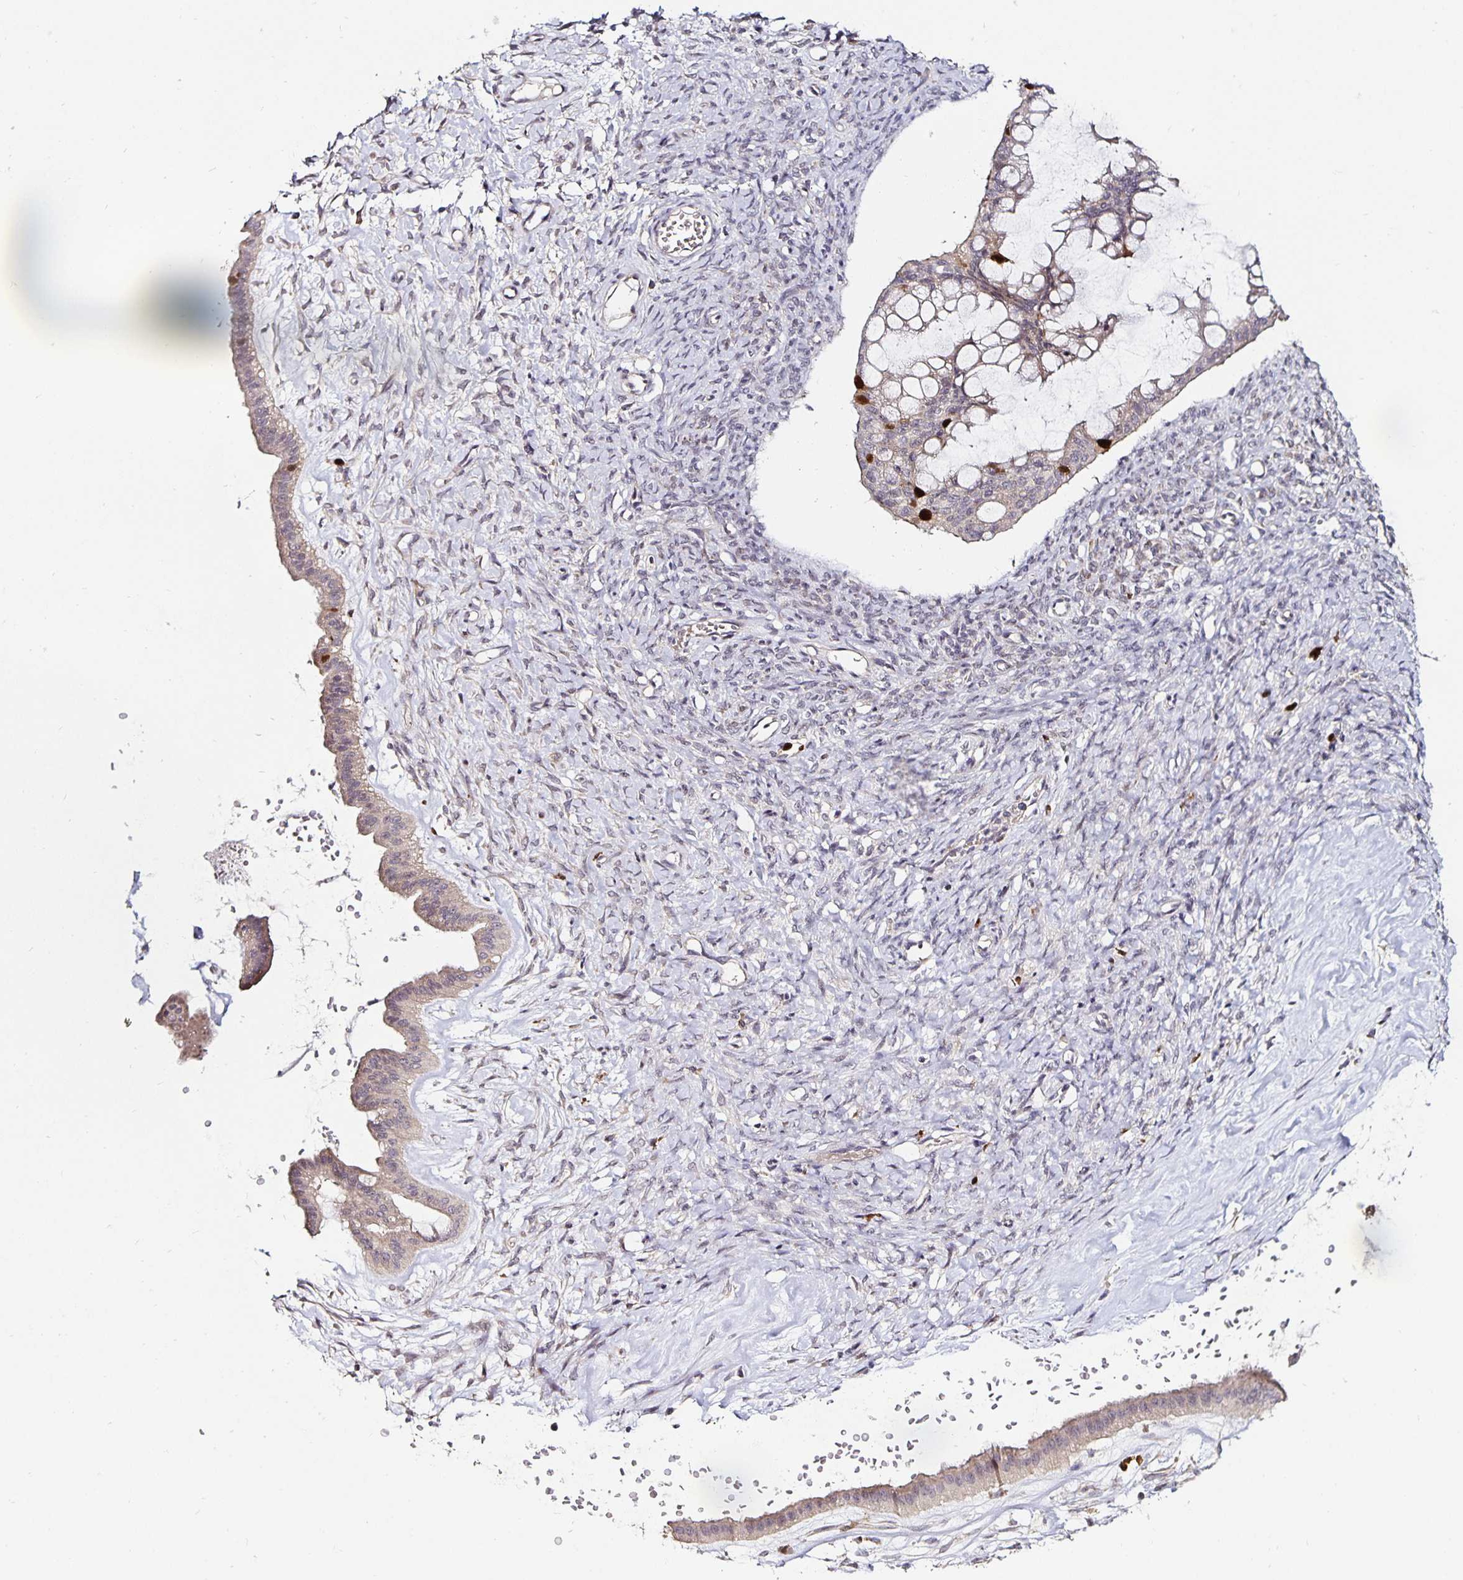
{"staining": {"intensity": "weak", "quantity": "25%-75%", "location": "cytoplasmic/membranous"}, "tissue": "ovarian cancer", "cell_type": "Tumor cells", "image_type": "cancer", "snomed": [{"axis": "morphology", "description": "Cystadenocarcinoma, mucinous, NOS"}, {"axis": "topography", "description": "Ovary"}], "caption": "Protein expression analysis of ovarian cancer (mucinous cystadenocarcinoma) shows weak cytoplasmic/membranous expression in about 25%-75% of tumor cells.", "gene": "ANLN", "patient": {"sex": "female", "age": 73}}